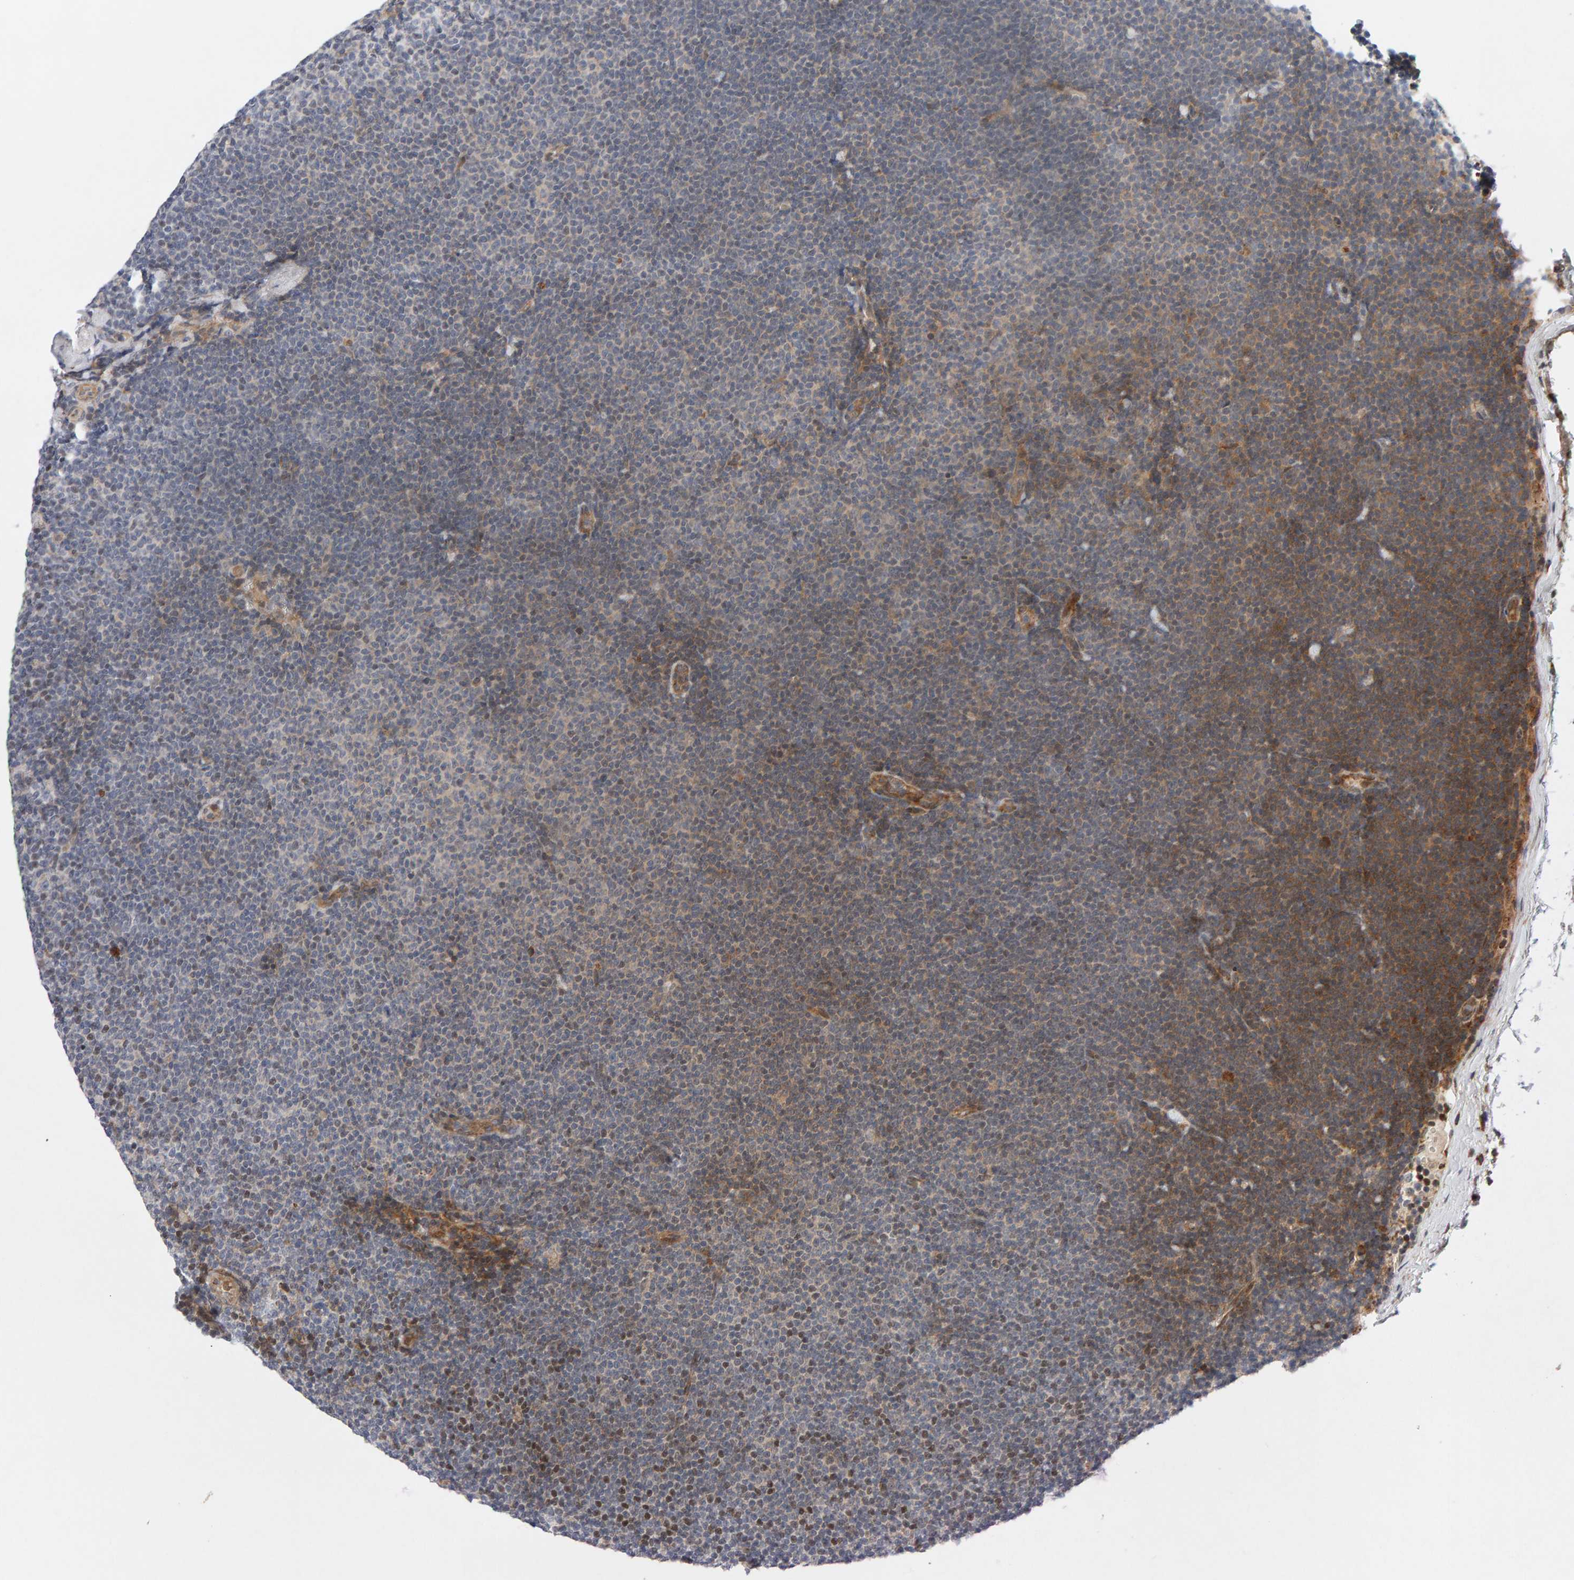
{"staining": {"intensity": "moderate", "quantity": "<25%", "location": "cytoplasmic/membranous"}, "tissue": "lymphoma", "cell_type": "Tumor cells", "image_type": "cancer", "snomed": [{"axis": "morphology", "description": "Malignant lymphoma, non-Hodgkin's type, Low grade"}, {"axis": "topography", "description": "Lymph node"}], "caption": "Tumor cells show low levels of moderate cytoplasmic/membranous staining in approximately <25% of cells in malignant lymphoma, non-Hodgkin's type (low-grade).", "gene": "LZTS1", "patient": {"sex": "female", "age": 53}}